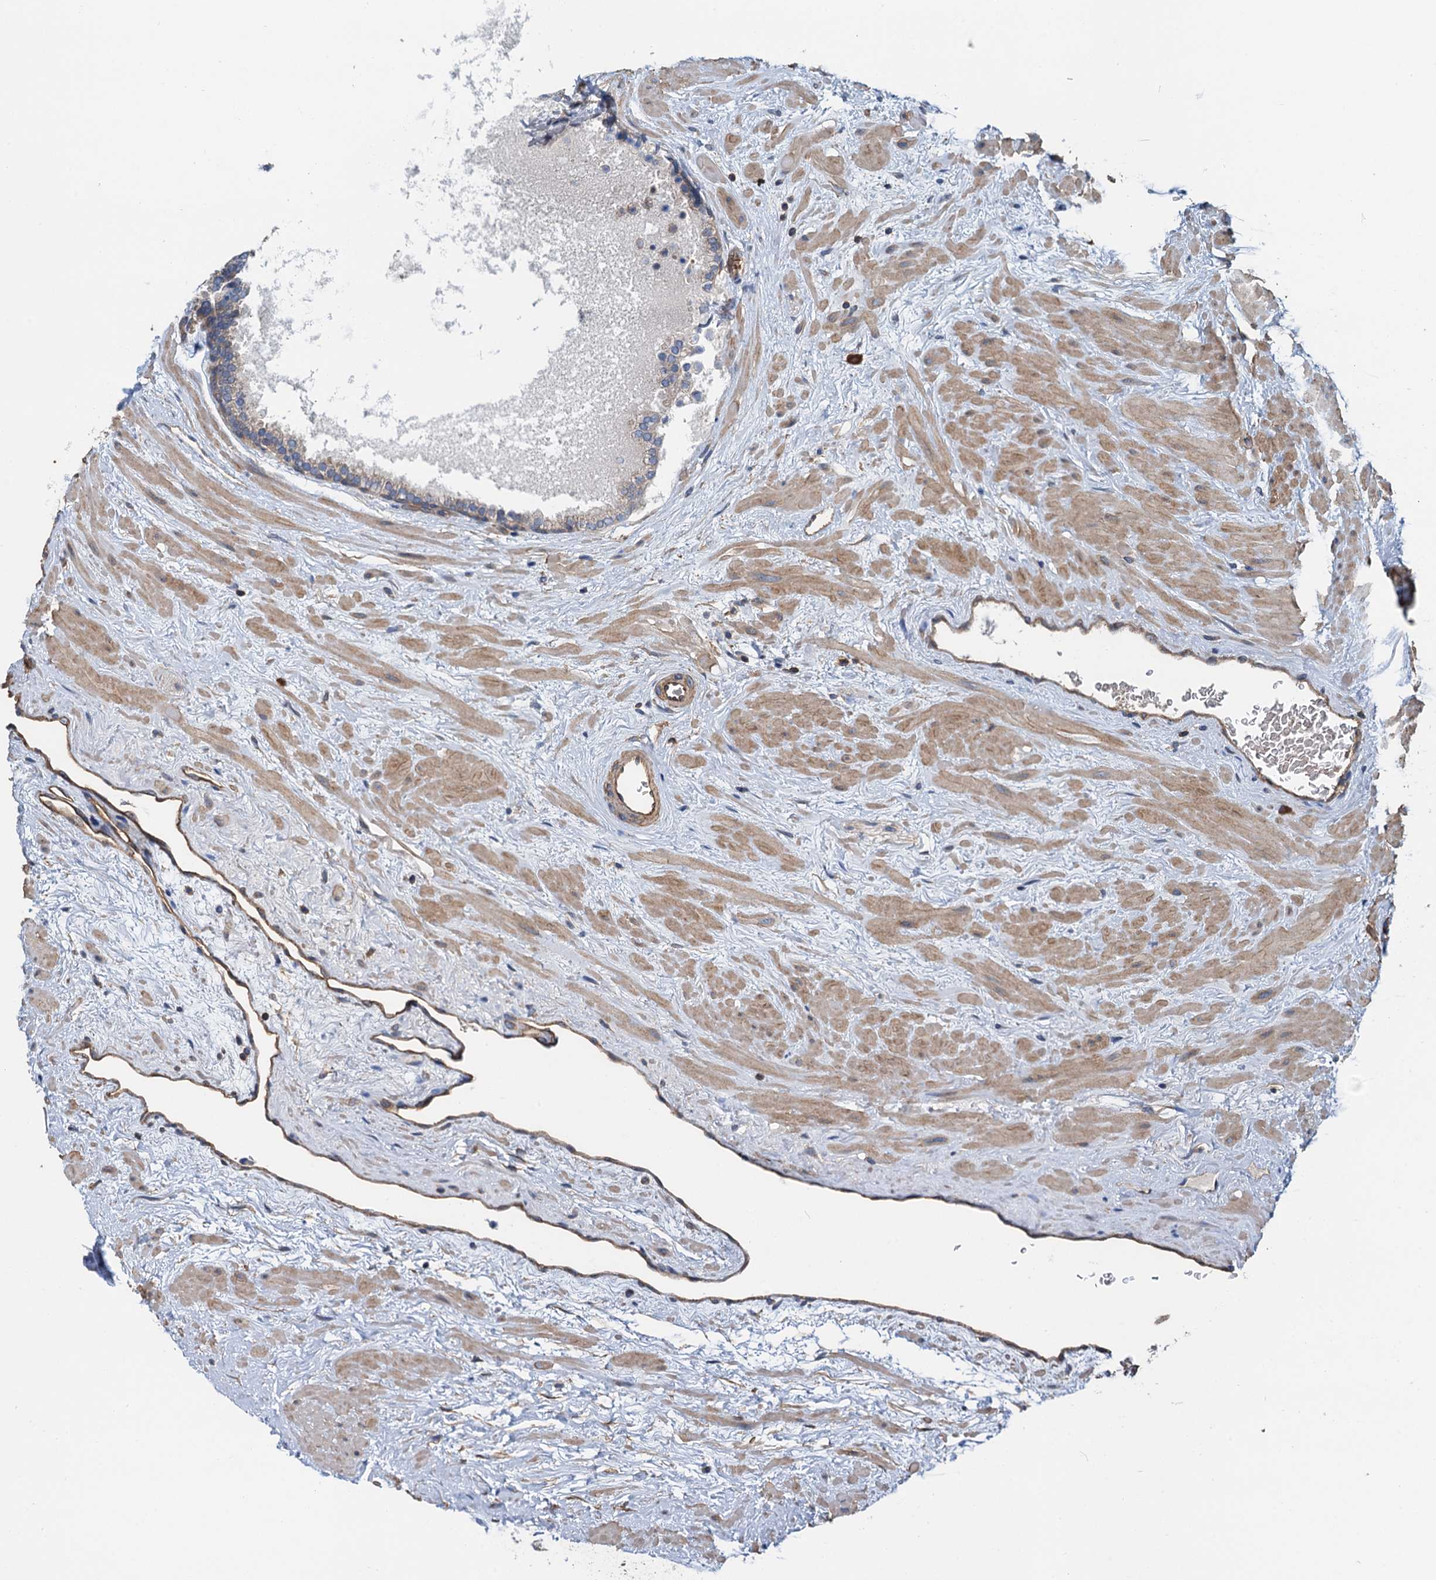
{"staining": {"intensity": "weak", "quantity": "25%-75%", "location": "cytoplasmic/membranous"}, "tissue": "prostate", "cell_type": "Glandular cells", "image_type": "normal", "snomed": [{"axis": "morphology", "description": "Normal tissue, NOS"}, {"axis": "topography", "description": "Prostate"}], "caption": "This histopathology image shows unremarkable prostate stained with immunohistochemistry (IHC) to label a protein in brown. The cytoplasmic/membranous of glandular cells show weak positivity for the protein. Nuclei are counter-stained blue.", "gene": "ROGDI", "patient": {"sex": "male", "age": 48}}